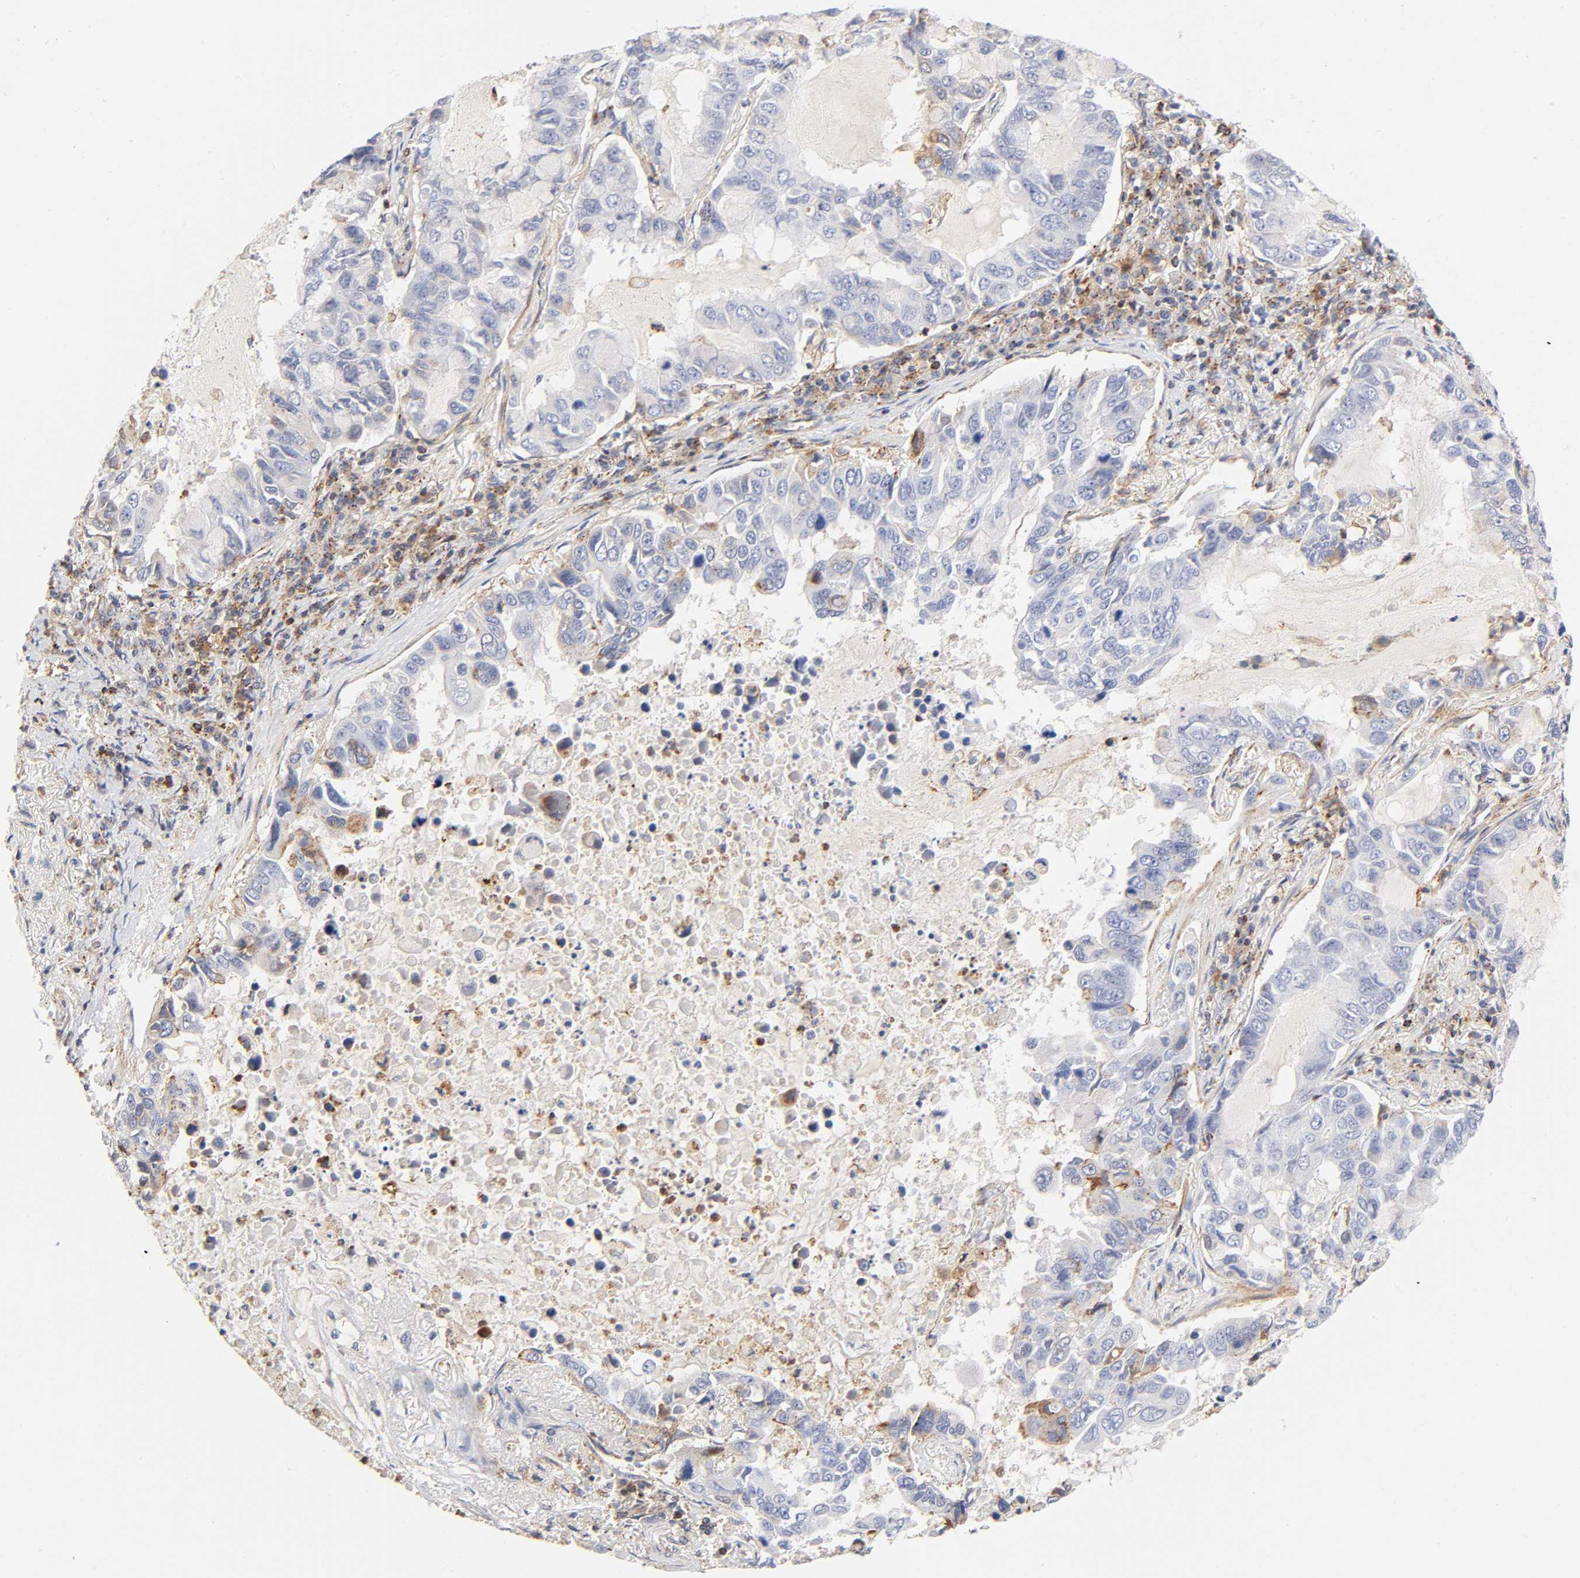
{"staining": {"intensity": "negative", "quantity": "none", "location": "none"}, "tissue": "lung cancer", "cell_type": "Tumor cells", "image_type": "cancer", "snomed": [{"axis": "morphology", "description": "Adenocarcinoma, NOS"}, {"axis": "topography", "description": "Lung"}], "caption": "Immunohistochemistry of human lung cancer demonstrates no staining in tumor cells. The staining is performed using DAB brown chromogen with nuclei counter-stained in using hematoxylin.", "gene": "ANXA7", "patient": {"sex": "male", "age": 64}}